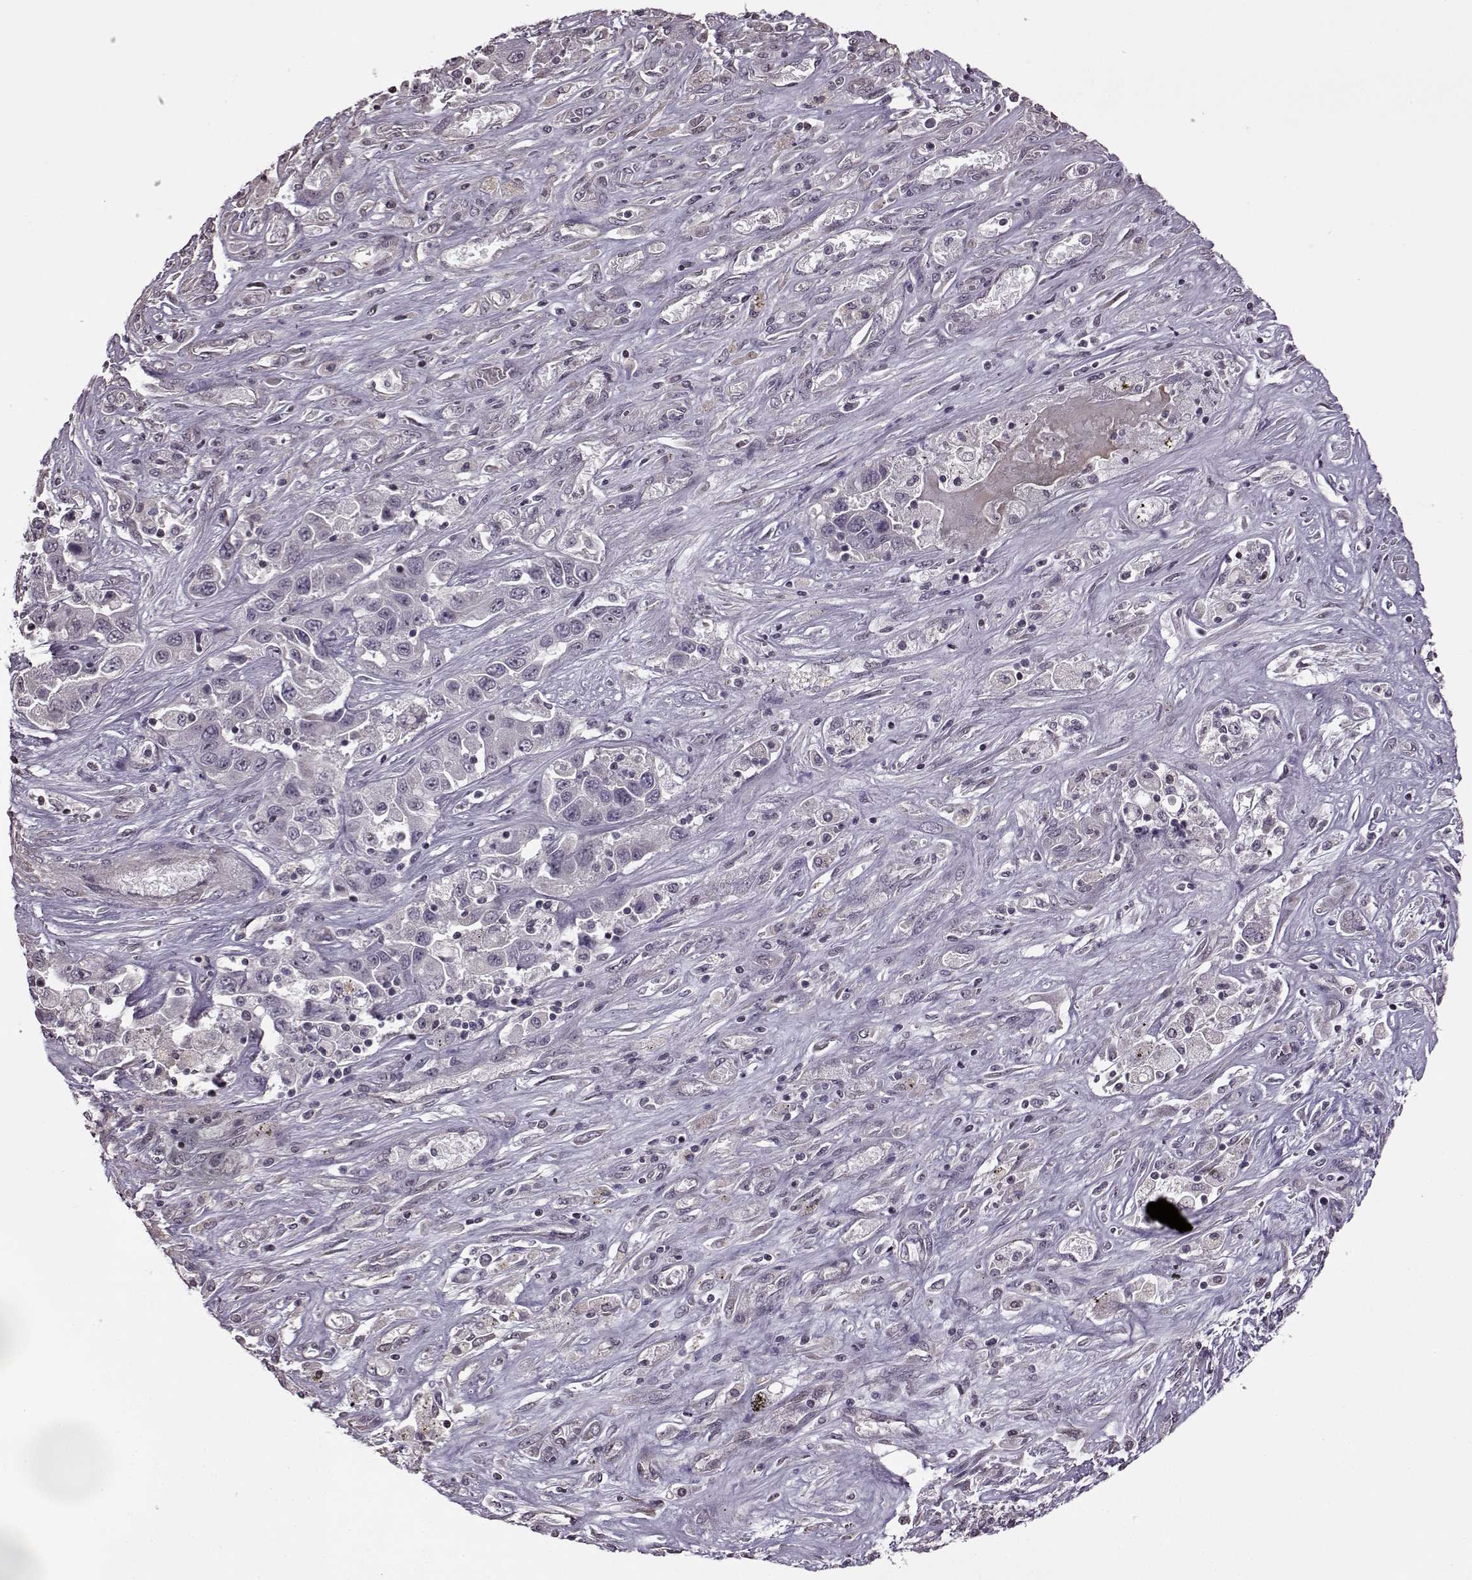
{"staining": {"intensity": "negative", "quantity": "none", "location": "none"}, "tissue": "liver cancer", "cell_type": "Tumor cells", "image_type": "cancer", "snomed": [{"axis": "morphology", "description": "Cholangiocarcinoma"}, {"axis": "topography", "description": "Liver"}], "caption": "Immunohistochemical staining of human cholangiocarcinoma (liver) displays no significant expression in tumor cells. (Immunohistochemistry, brightfield microscopy, high magnification).", "gene": "FSHB", "patient": {"sex": "female", "age": 52}}